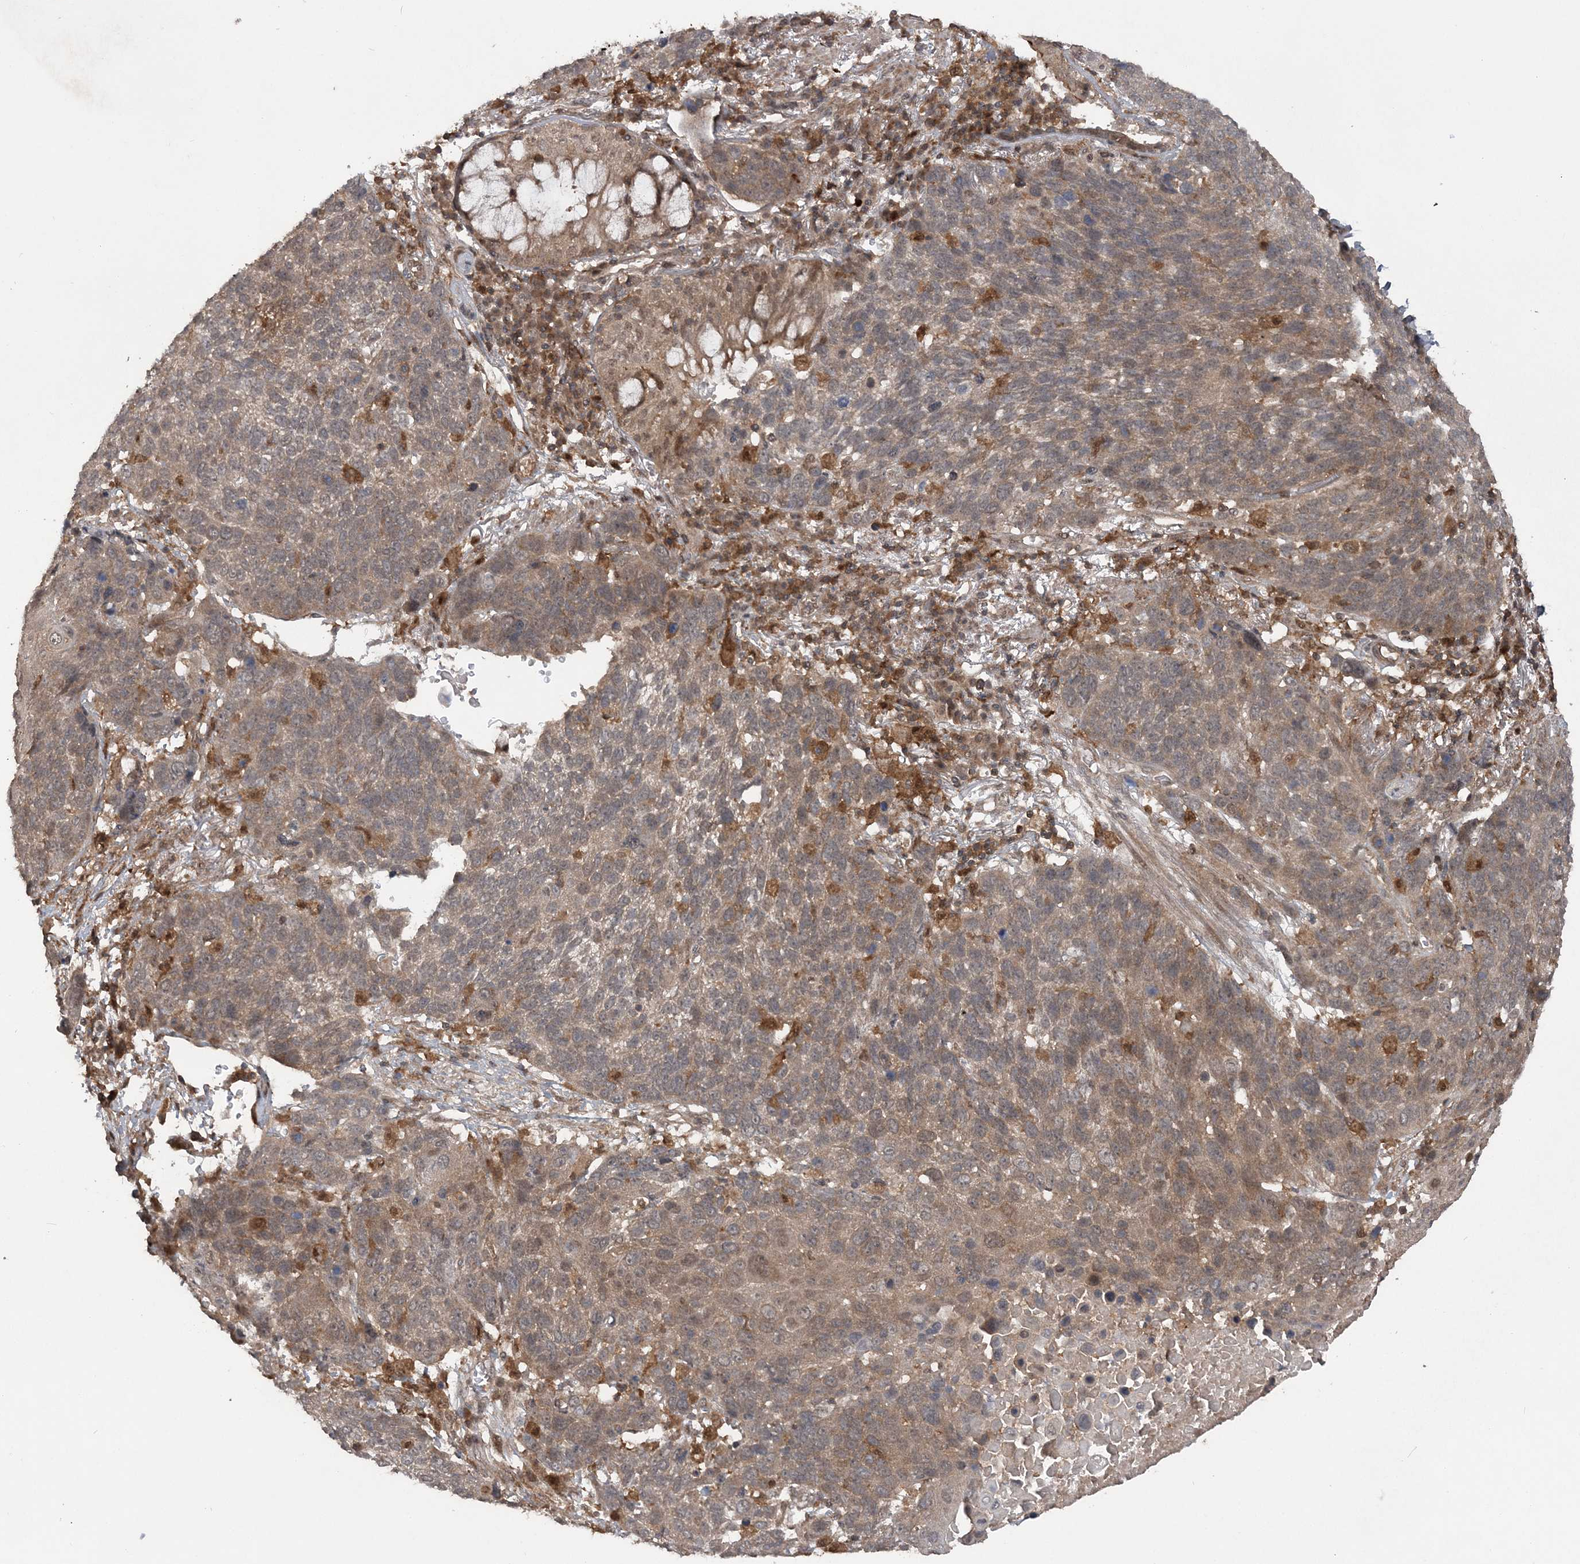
{"staining": {"intensity": "moderate", "quantity": ">75%", "location": "cytoplasmic/membranous"}, "tissue": "lung cancer", "cell_type": "Tumor cells", "image_type": "cancer", "snomed": [{"axis": "morphology", "description": "Squamous cell carcinoma, NOS"}, {"axis": "topography", "description": "Lung"}], "caption": "Protein staining of lung squamous cell carcinoma tissue displays moderate cytoplasmic/membranous staining in about >75% of tumor cells.", "gene": "LACC1", "patient": {"sex": "male", "age": 66}}